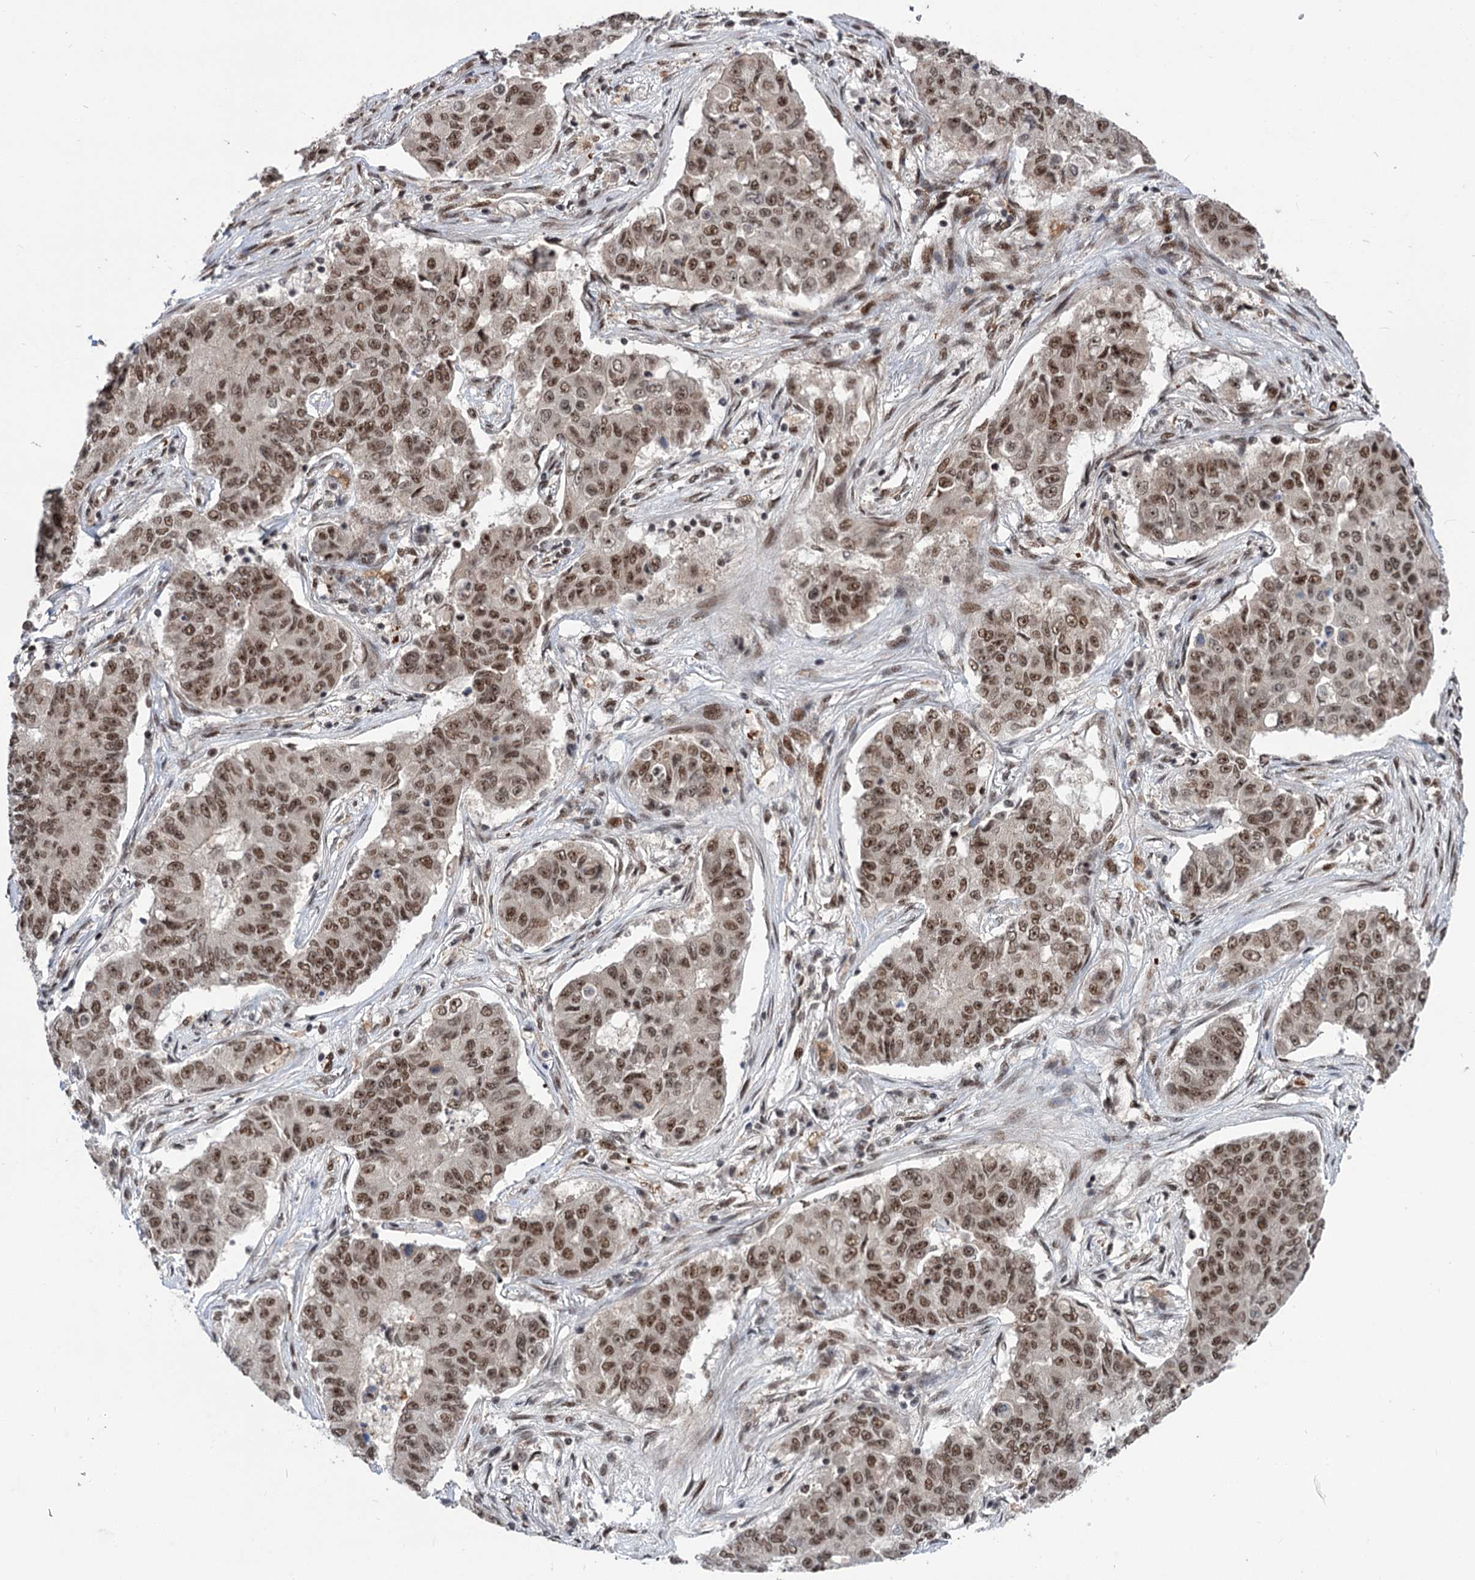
{"staining": {"intensity": "moderate", "quantity": ">75%", "location": "nuclear"}, "tissue": "lung cancer", "cell_type": "Tumor cells", "image_type": "cancer", "snomed": [{"axis": "morphology", "description": "Squamous cell carcinoma, NOS"}, {"axis": "topography", "description": "Lung"}], "caption": "Moderate nuclear protein positivity is identified in approximately >75% of tumor cells in lung cancer. (Brightfield microscopy of DAB IHC at high magnification).", "gene": "MAML1", "patient": {"sex": "male", "age": 74}}